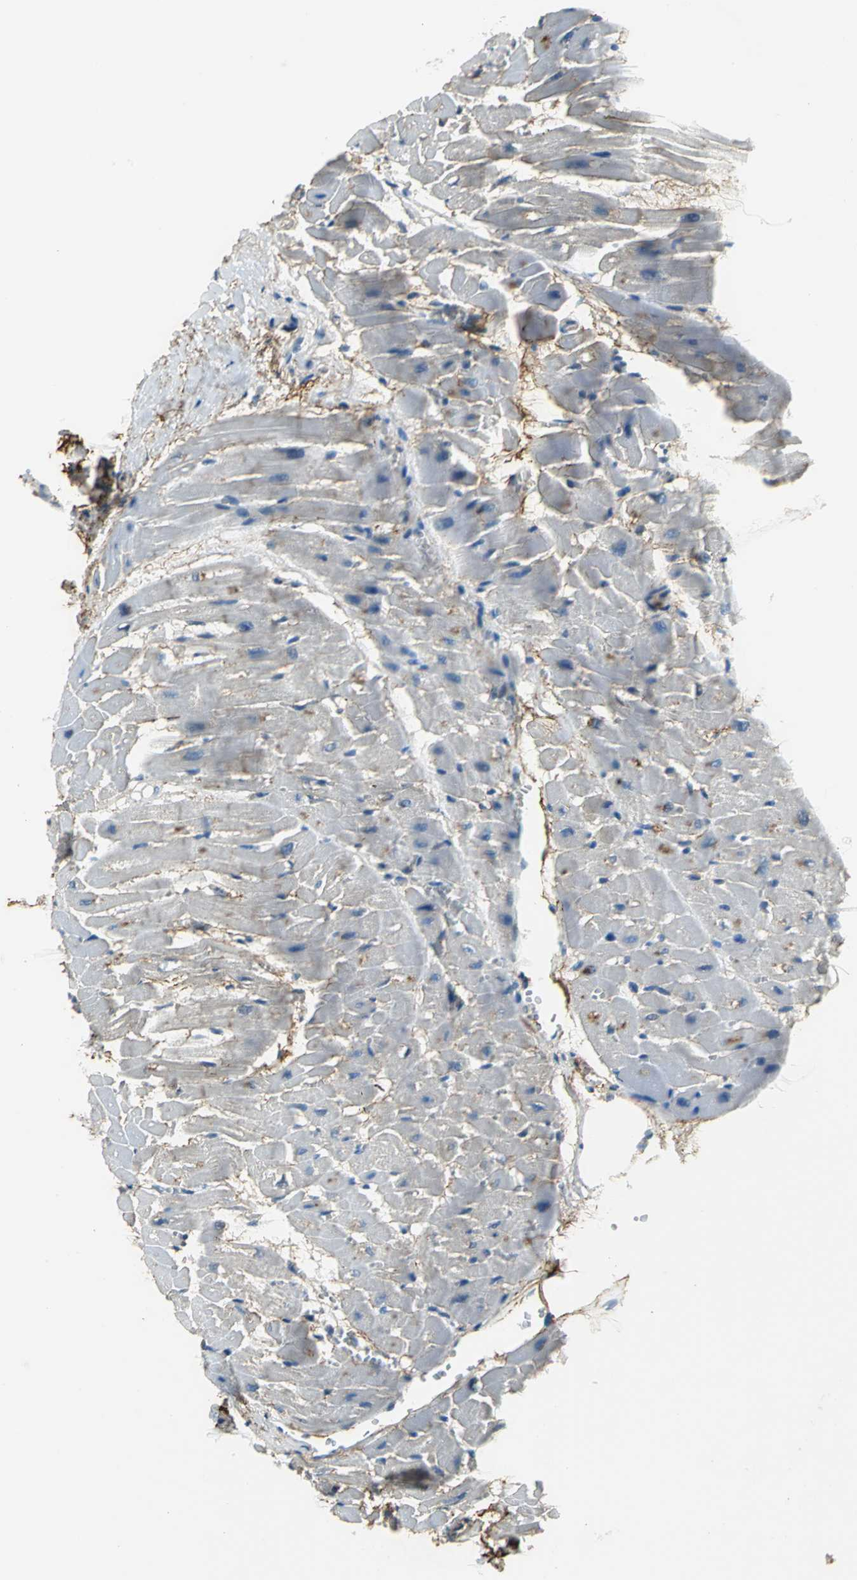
{"staining": {"intensity": "negative", "quantity": "none", "location": "none"}, "tissue": "heart muscle", "cell_type": "Cardiomyocytes", "image_type": "normal", "snomed": [{"axis": "morphology", "description": "Normal tissue, NOS"}, {"axis": "topography", "description": "Heart"}], "caption": "Immunohistochemistry image of normal heart muscle stained for a protein (brown), which displays no expression in cardiomyocytes. (DAB (3,3'-diaminobenzidine) IHC, high magnification).", "gene": "SLC16A7", "patient": {"sex": "male", "age": 45}}